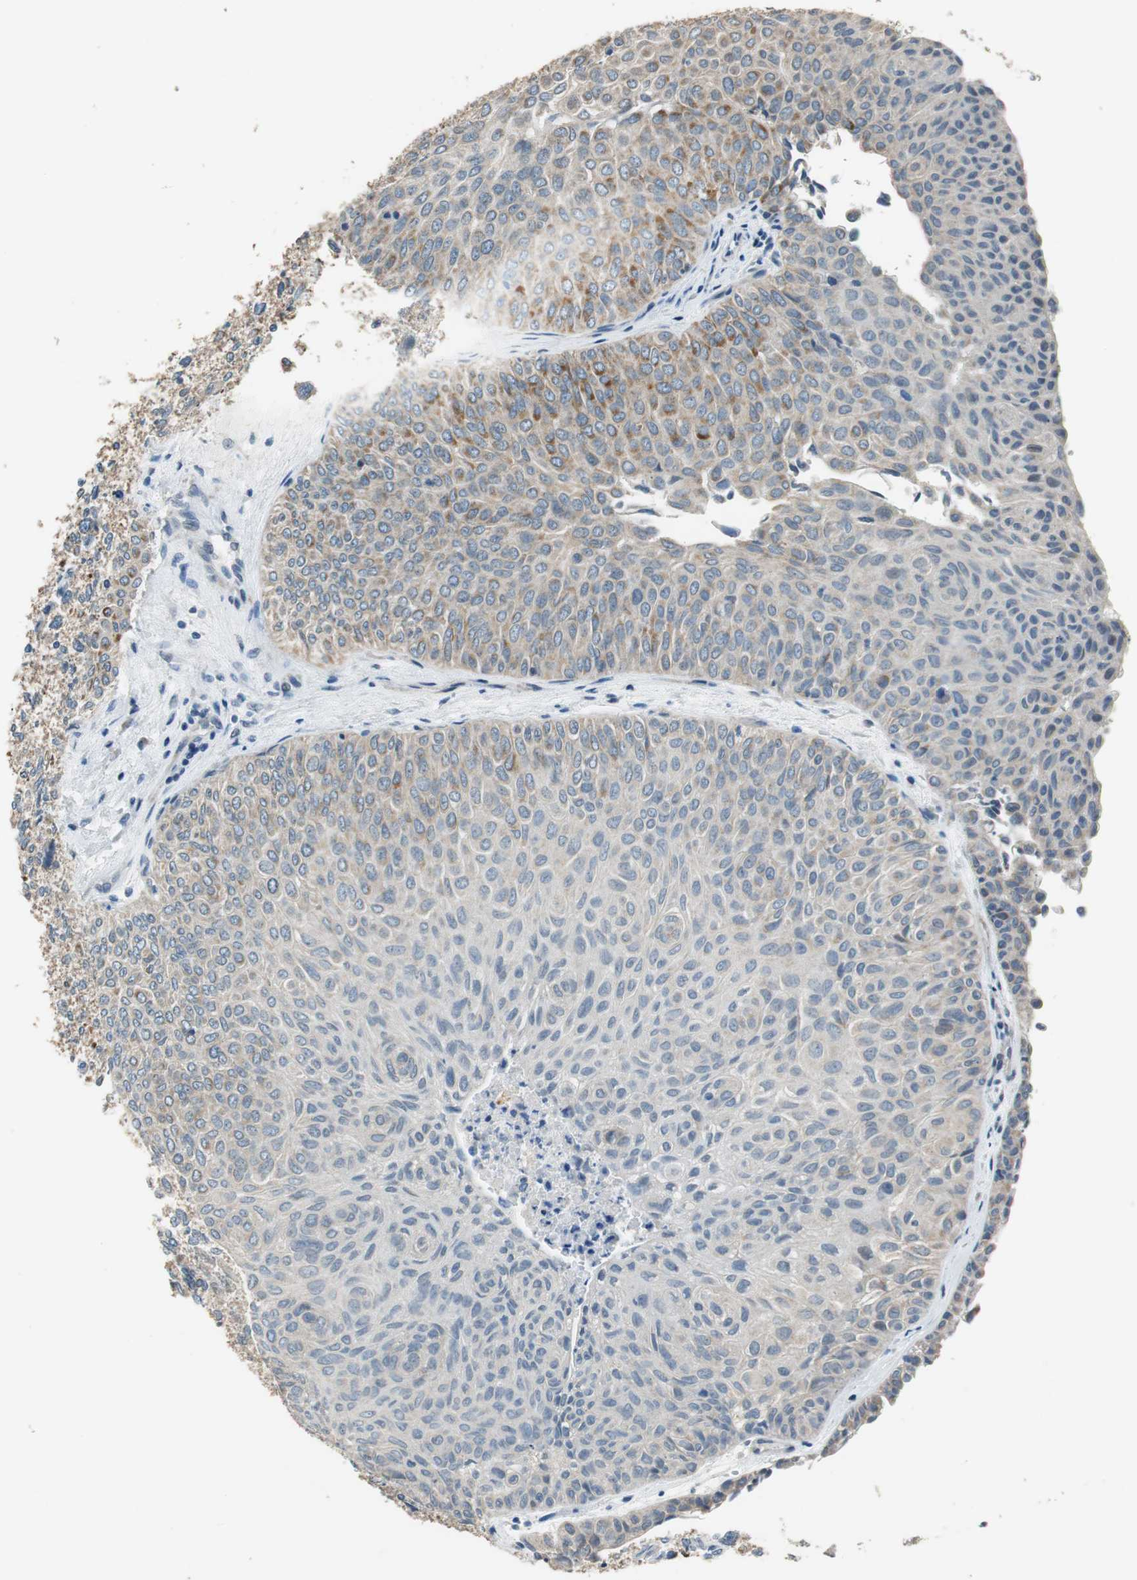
{"staining": {"intensity": "moderate", "quantity": "<25%", "location": "cytoplasmic/membranous"}, "tissue": "urothelial cancer", "cell_type": "Tumor cells", "image_type": "cancer", "snomed": [{"axis": "morphology", "description": "Urothelial carcinoma, Low grade"}, {"axis": "topography", "description": "Urinary bladder"}], "caption": "Protein analysis of urothelial cancer tissue exhibits moderate cytoplasmic/membranous staining in approximately <25% of tumor cells. (brown staining indicates protein expression, while blue staining denotes nuclei).", "gene": "ALDH4A1", "patient": {"sex": "male", "age": 78}}